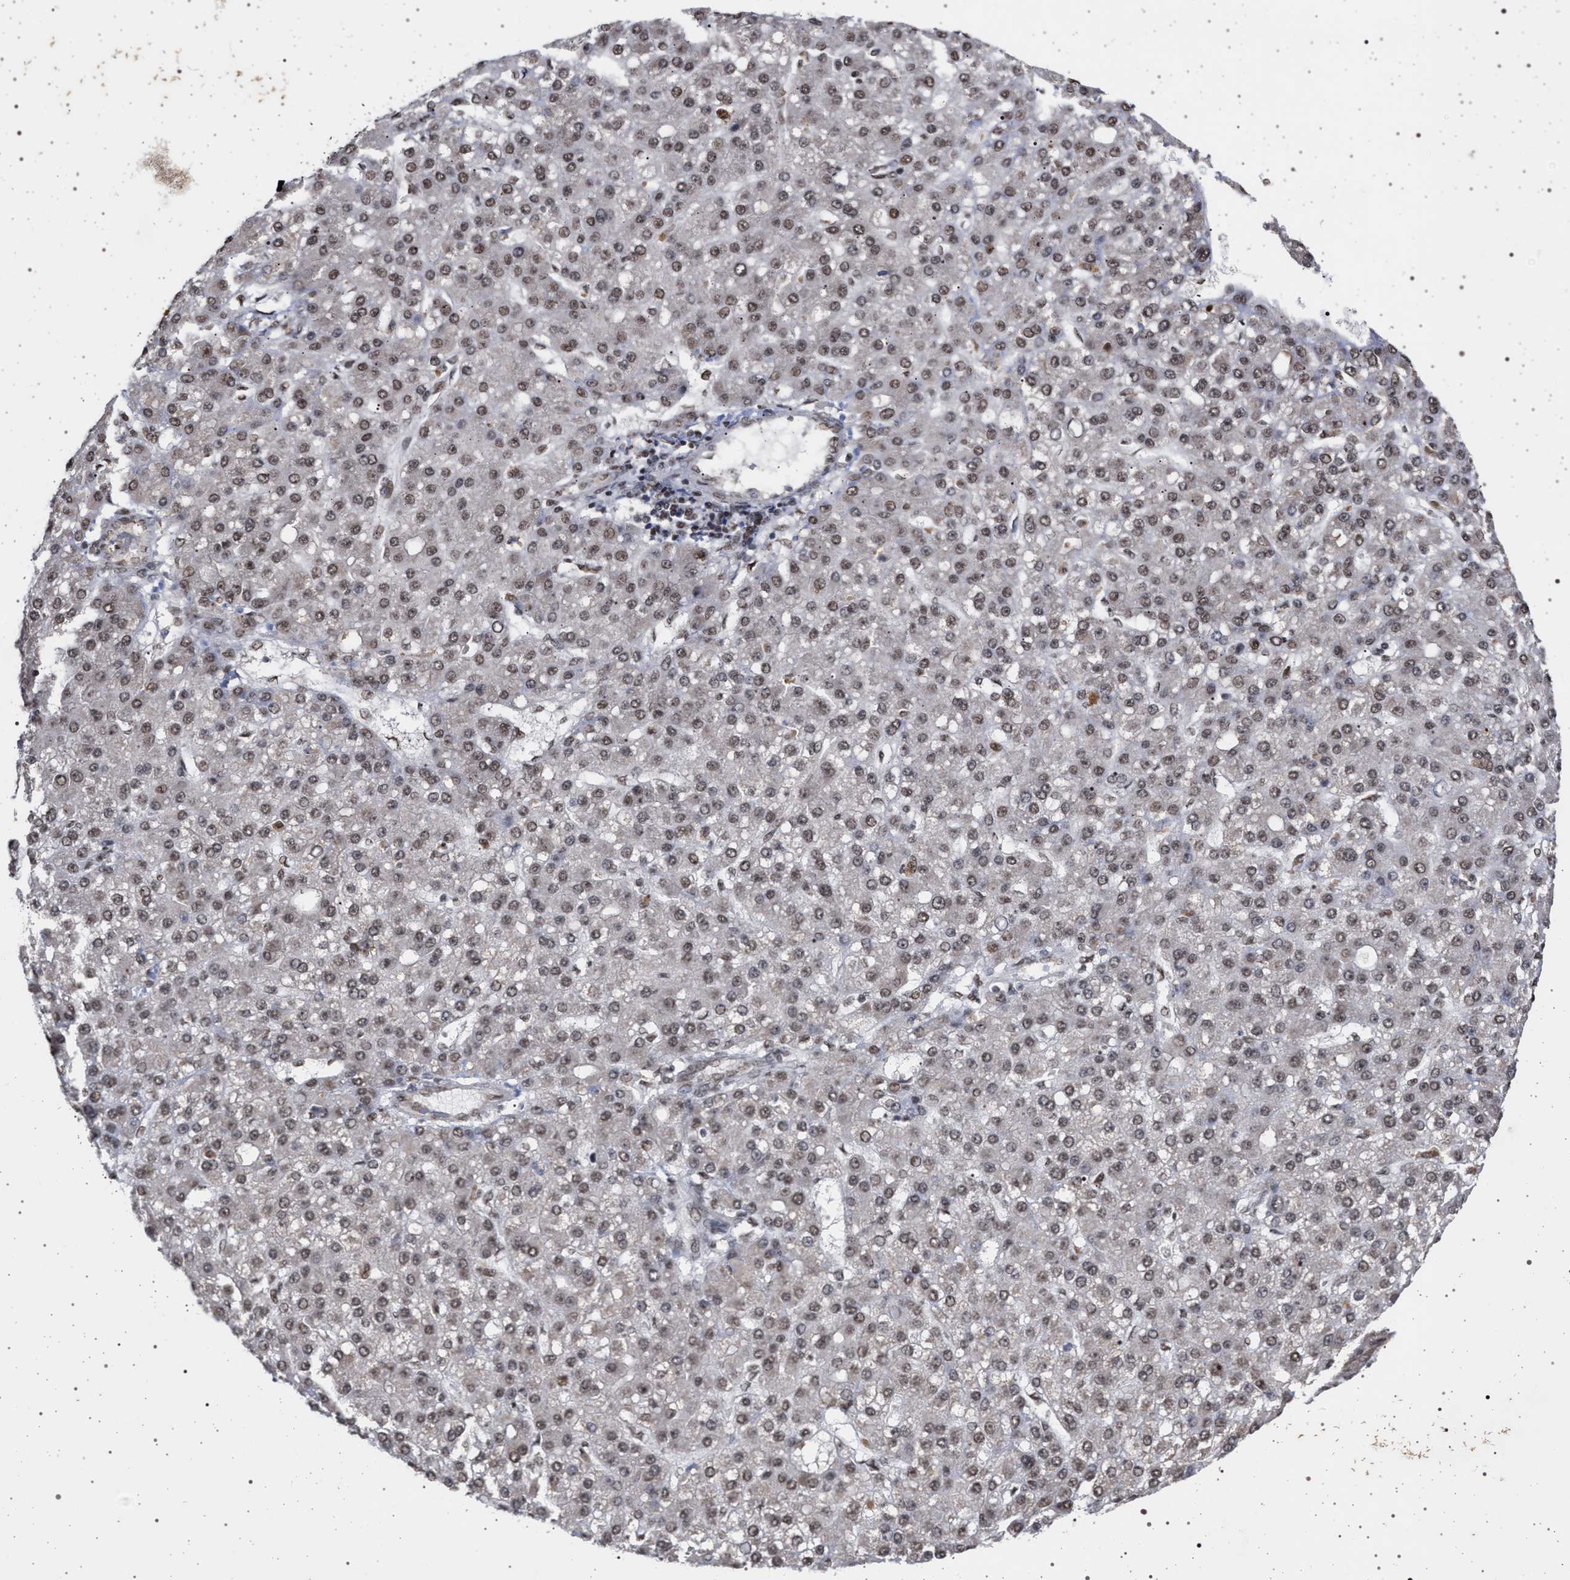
{"staining": {"intensity": "weak", "quantity": ">75%", "location": "nuclear"}, "tissue": "liver cancer", "cell_type": "Tumor cells", "image_type": "cancer", "snomed": [{"axis": "morphology", "description": "Carcinoma, Hepatocellular, NOS"}, {"axis": "topography", "description": "Liver"}], "caption": "High-magnification brightfield microscopy of liver cancer stained with DAB (3,3'-diaminobenzidine) (brown) and counterstained with hematoxylin (blue). tumor cells exhibit weak nuclear staining is present in approximately>75% of cells. (IHC, brightfield microscopy, high magnification).", "gene": "PHF12", "patient": {"sex": "male", "age": 67}}